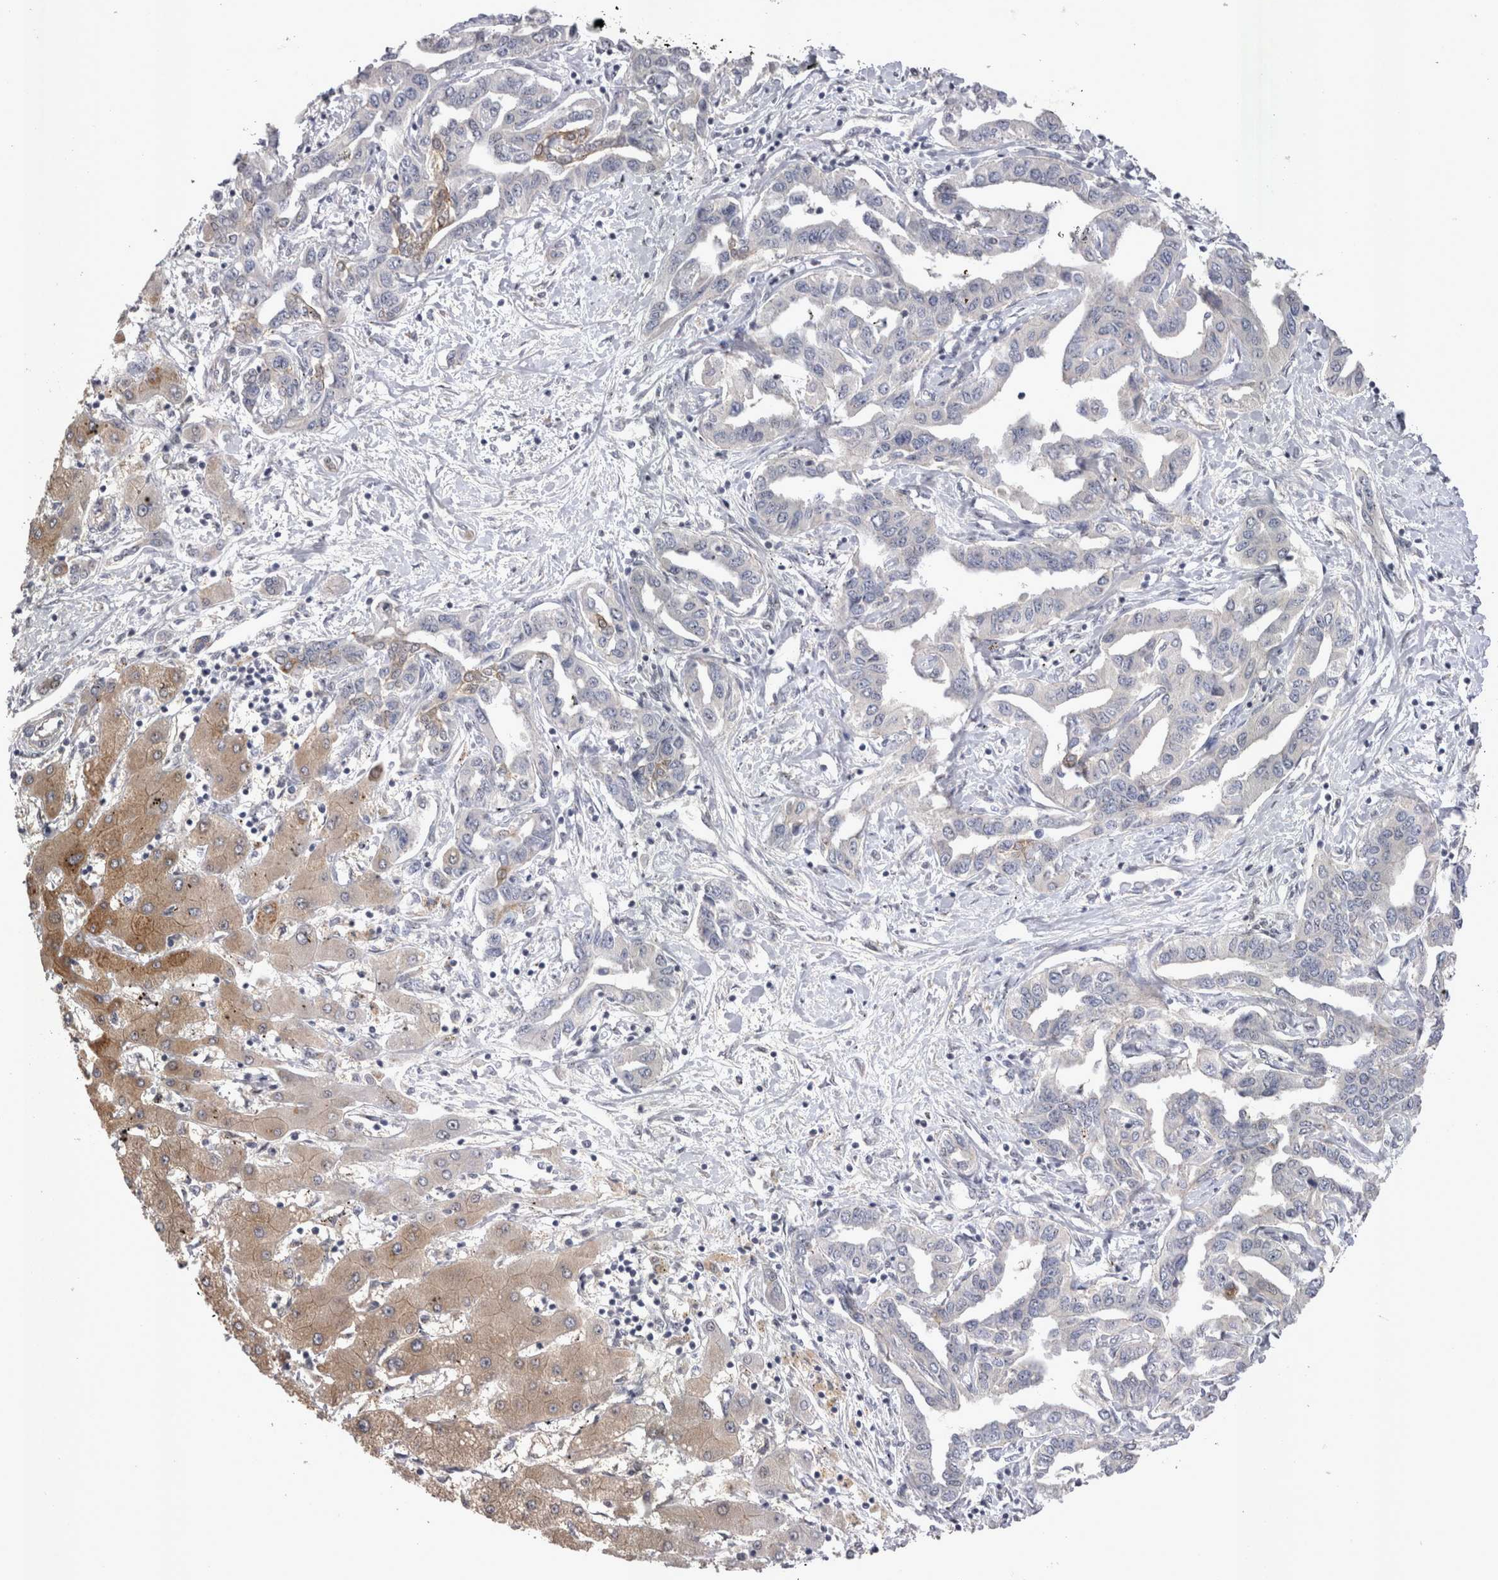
{"staining": {"intensity": "negative", "quantity": "none", "location": "none"}, "tissue": "liver cancer", "cell_type": "Tumor cells", "image_type": "cancer", "snomed": [{"axis": "morphology", "description": "Cholangiocarcinoma"}, {"axis": "topography", "description": "Liver"}], "caption": "This is an immunohistochemistry micrograph of liver cholangiocarcinoma. There is no expression in tumor cells.", "gene": "CTBS", "patient": {"sex": "male", "age": 59}}